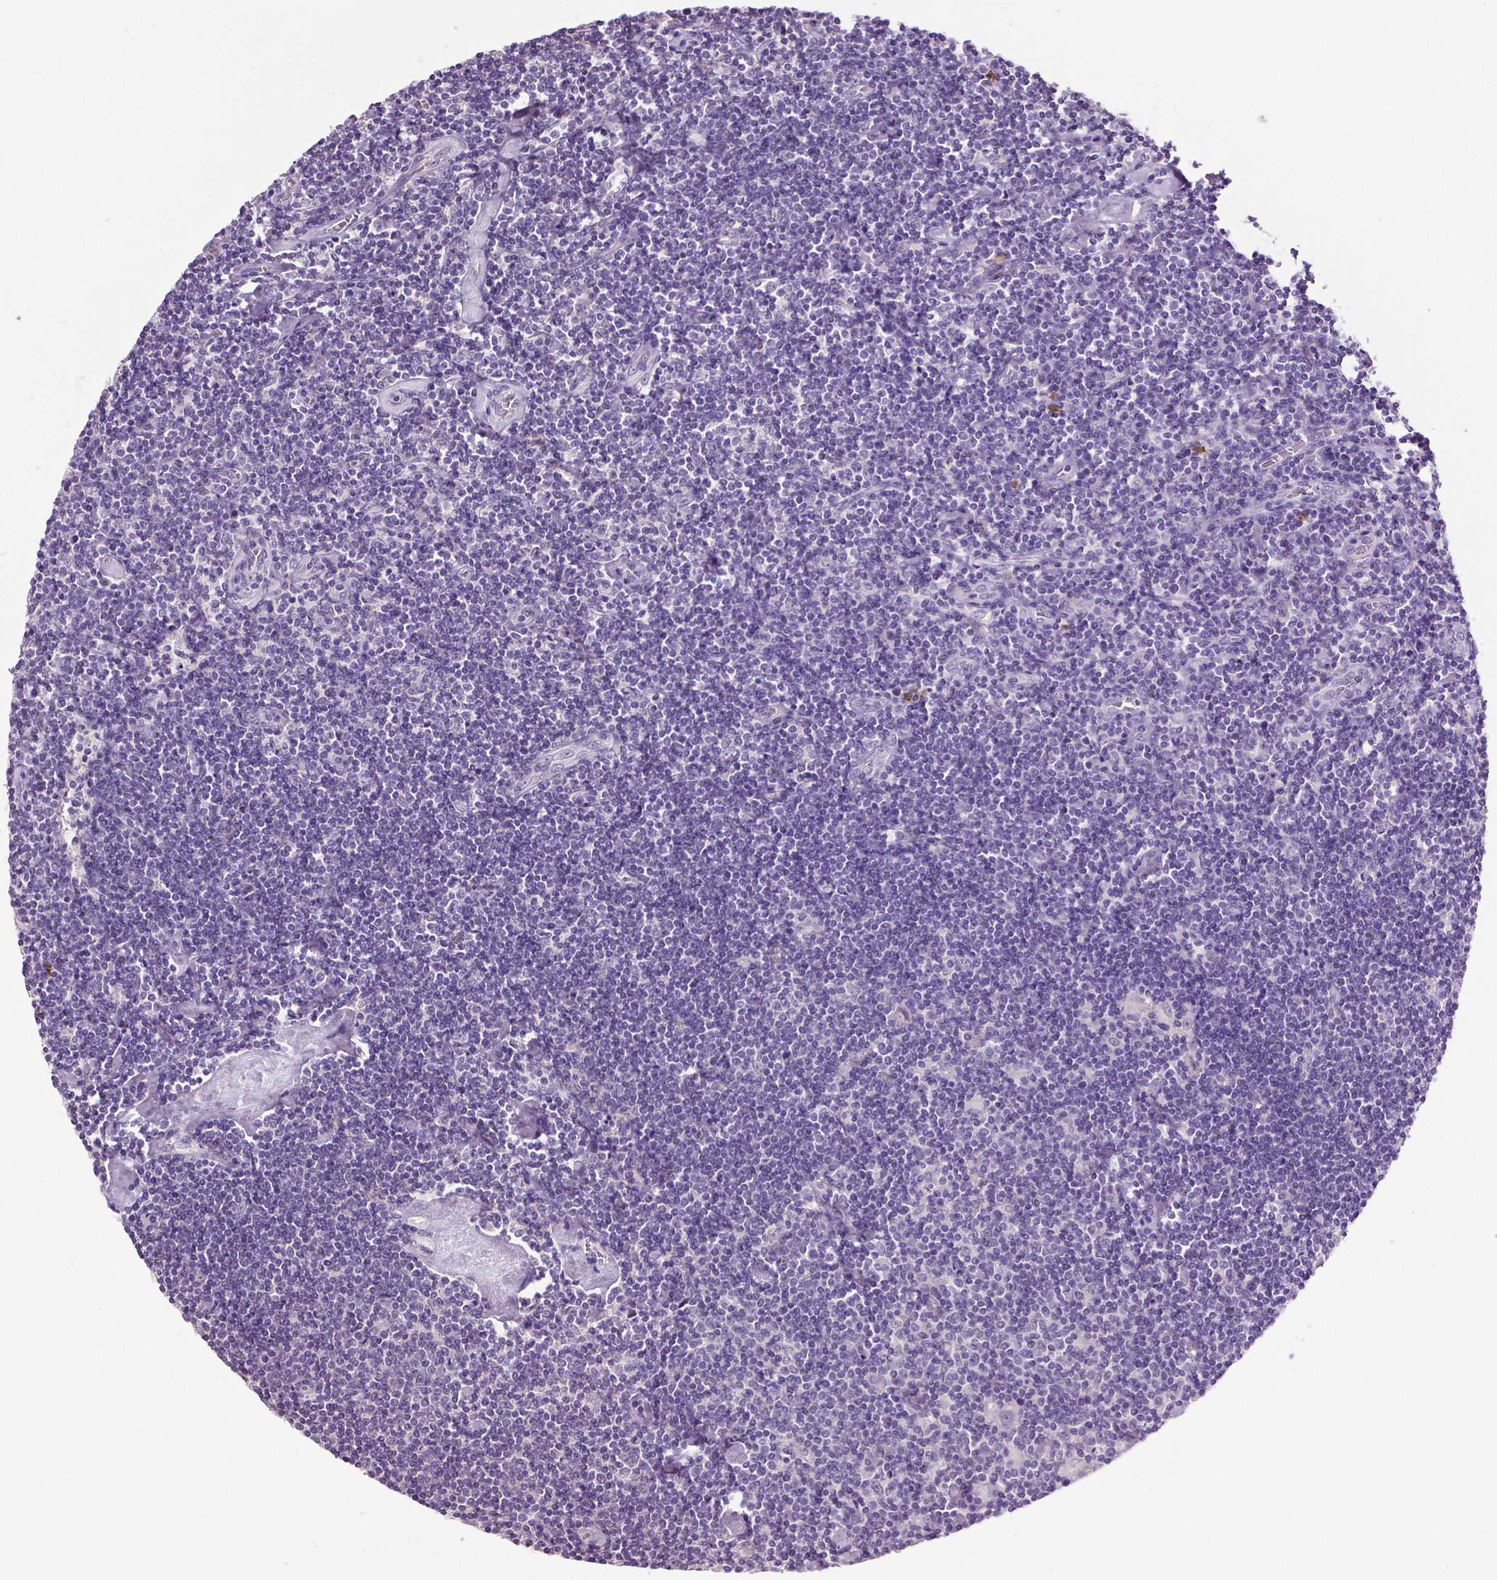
{"staining": {"intensity": "negative", "quantity": "none", "location": "none"}, "tissue": "lymphoma", "cell_type": "Tumor cells", "image_type": "cancer", "snomed": [{"axis": "morphology", "description": "Hodgkin's disease, NOS"}, {"axis": "topography", "description": "Lymph node"}], "caption": "There is no significant positivity in tumor cells of lymphoma. (Brightfield microscopy of DAB (3,3'-diaminobenzidine) immunohistochemistry (IHC) at high magnification).", "gene": "PTPN5", "patient": {"sex": "male", "age": 40}}